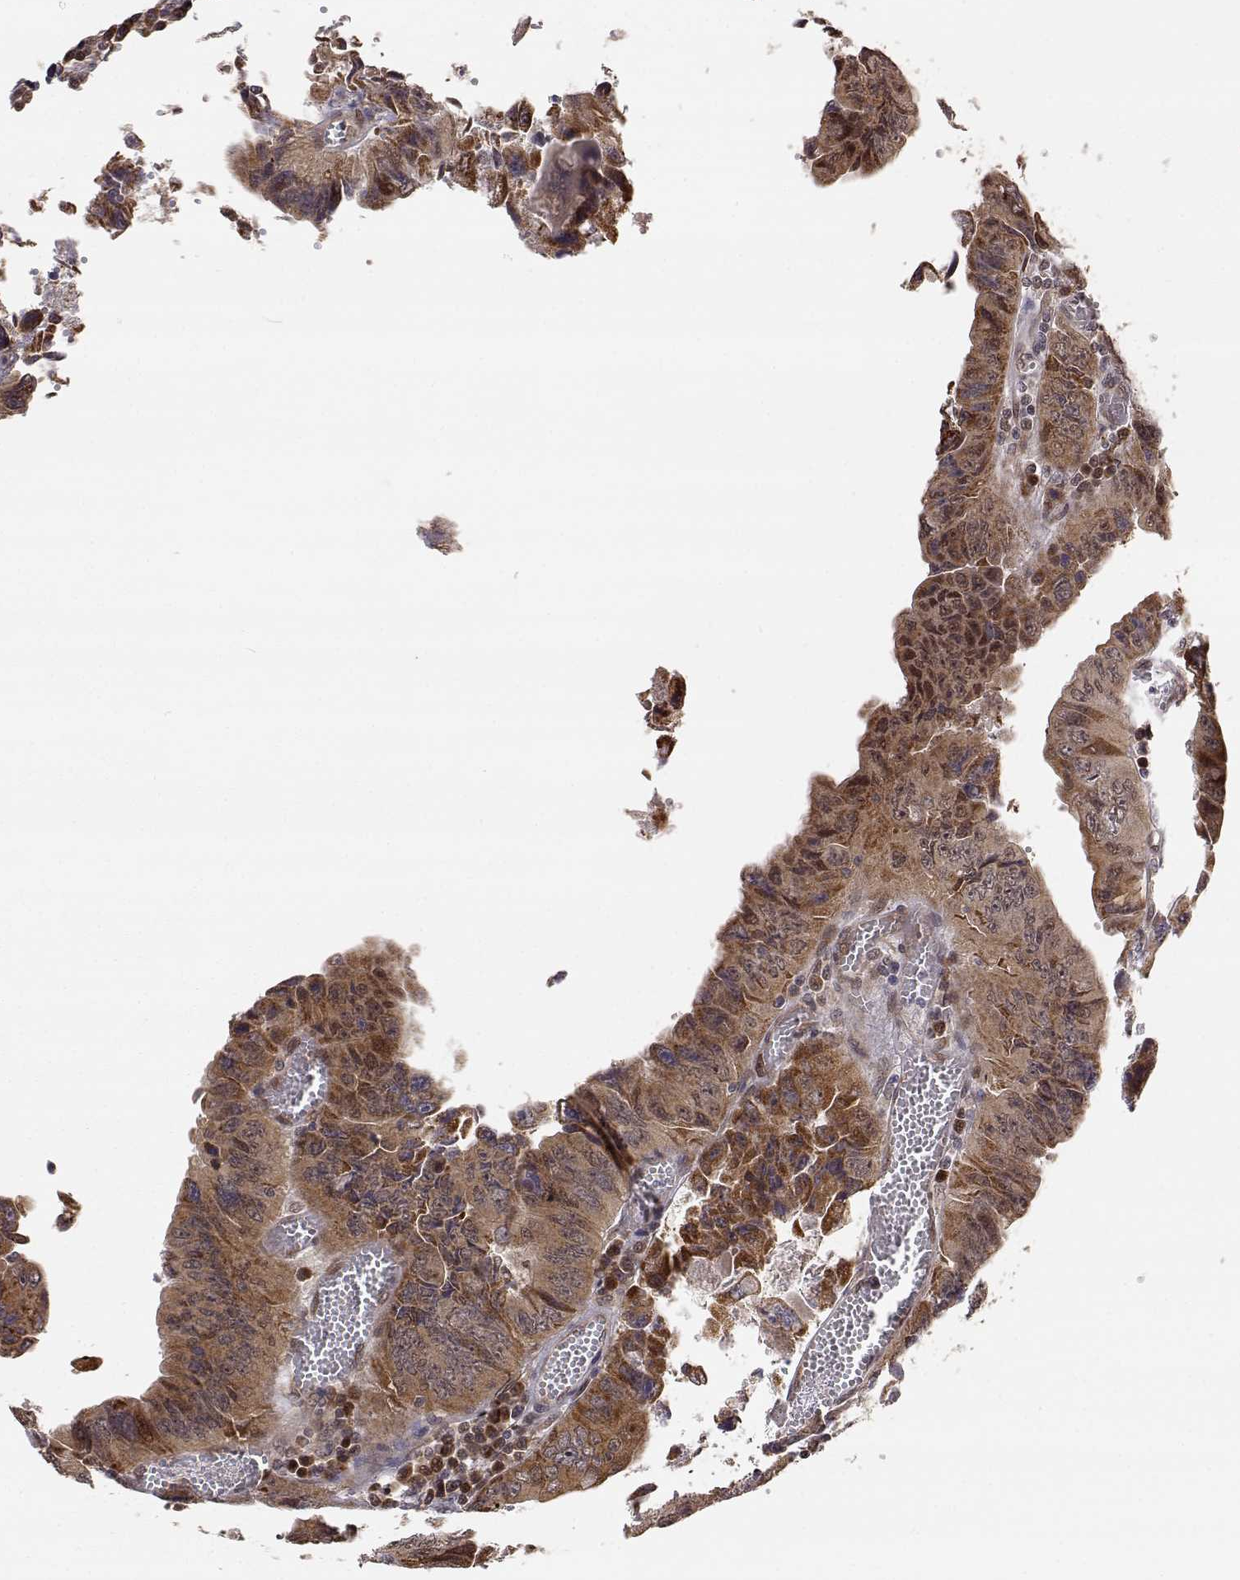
{"staining": {"intensity": "moderate", "quantity": ">75%", "location": "cytoplasmic/membranous"}, "tissue": "colorectal cancer", "cell_type": "Tumor cells", "image_type": "cancer", "snomed": [{"axis": "morphology", "description": "Adenocarcinoma, NOS"}, {"axis": "topography", "description": "Colon"}], "caption": "Human colorectal cancer (adenocarcinoma) stained for a protein (brown) demonstrates moderate cytoplasmic/membranous positive staining in approximately >75% of tumor cells.", "gene": "BRCA1", "patient": {"sex": "female", "age": 84}}